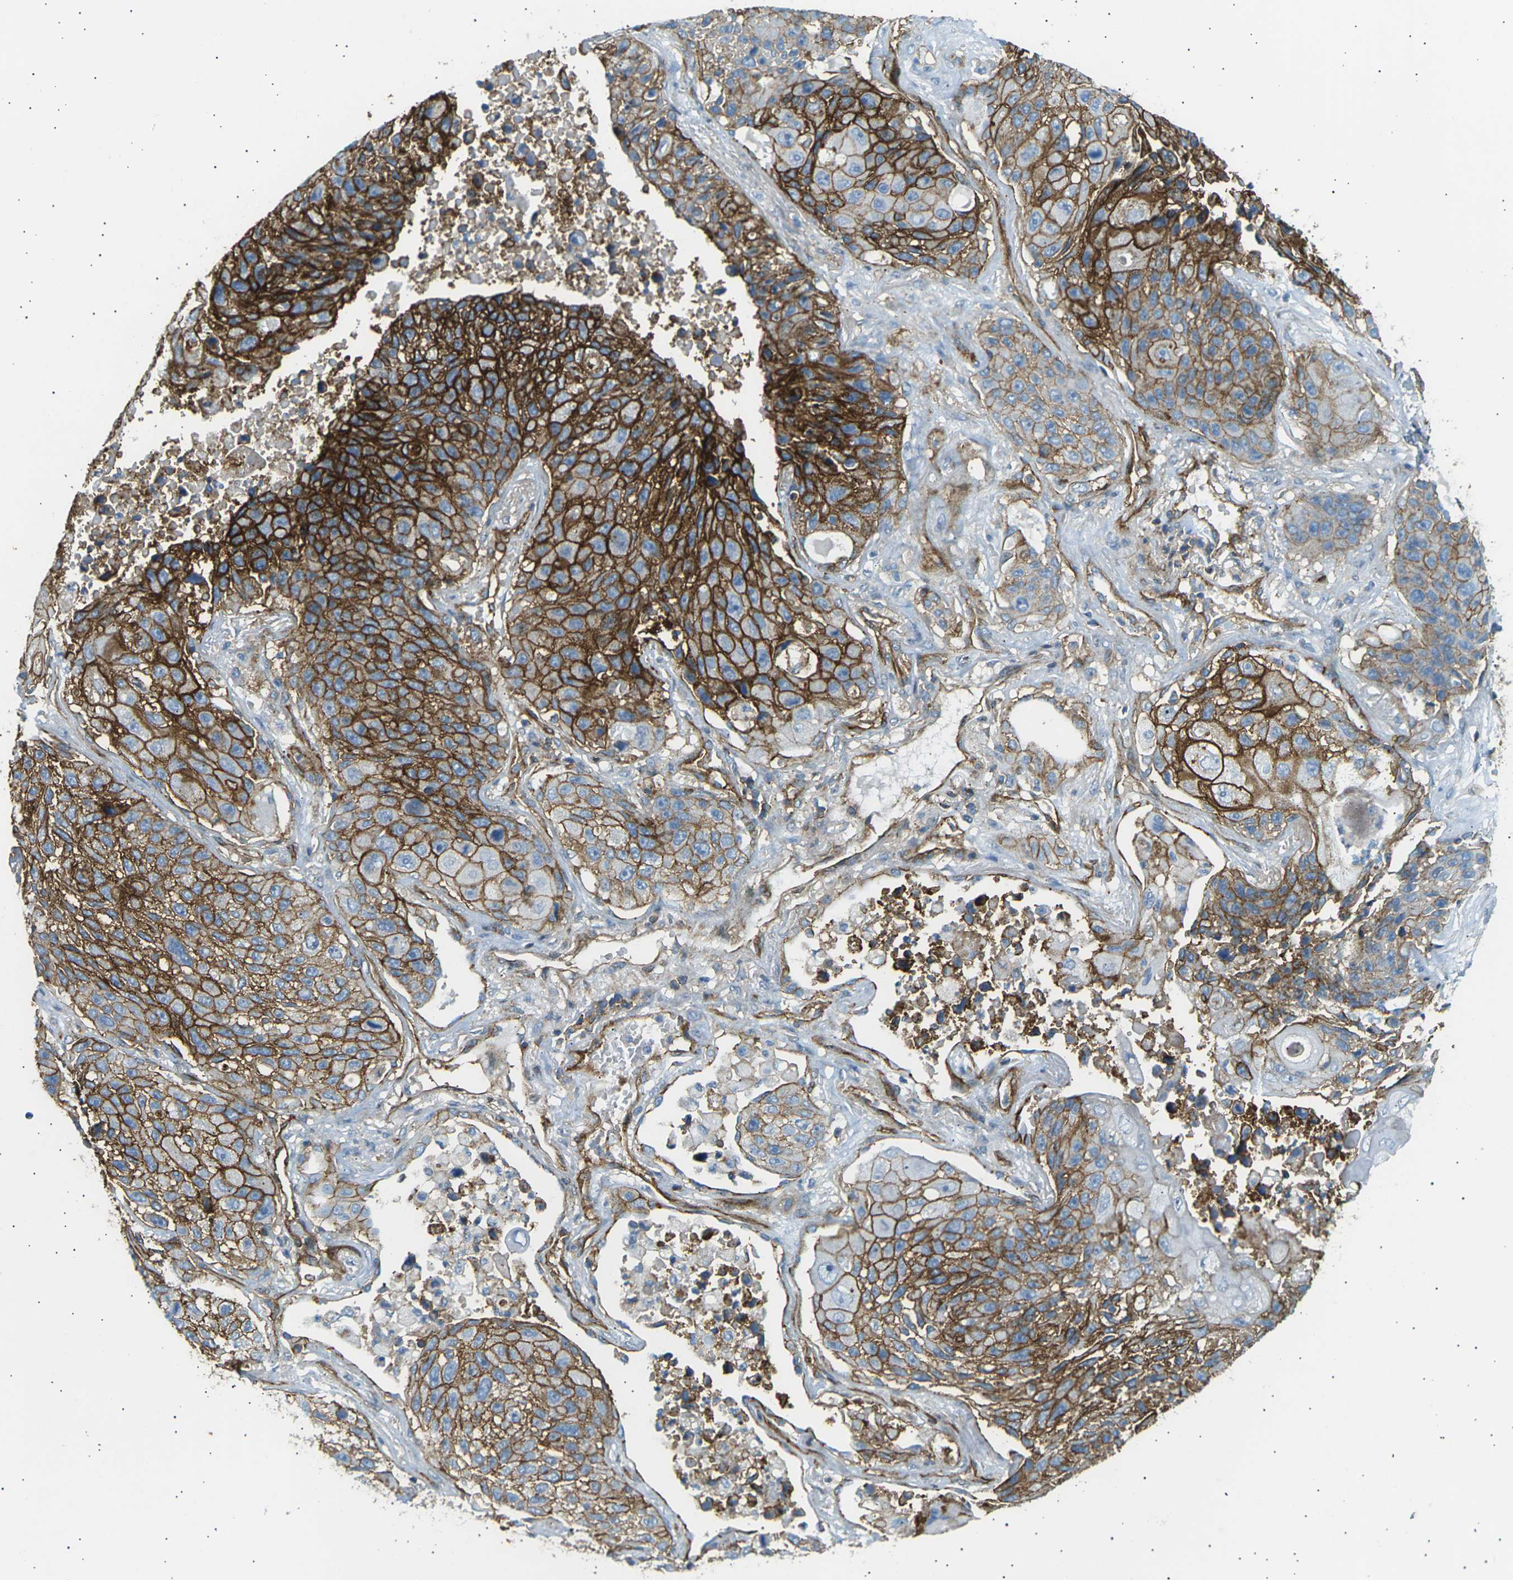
{"staining": {"intensity": "strong", "quantity": ">75%", "location": "cytoplasmic/membranous"}, "tissue": "lung cancer", "cell_type": "Tumor cells", "image_type": "cancer", "snomed": [{"axis": "morphology", "description": "Squamous cell carcinoma, NOS"}, {"axis": "topography", "description": "Lung"}], "caption": "Brown immunohistochemical staining in human lung cancer reveals strong cytoplasmic/membranous staining in about >75% of tumor cells. (IHC, brightfield microscopy, high magnification).", "gene": "ATP2B4", "patient": {"sex": "male", "age": 61}}